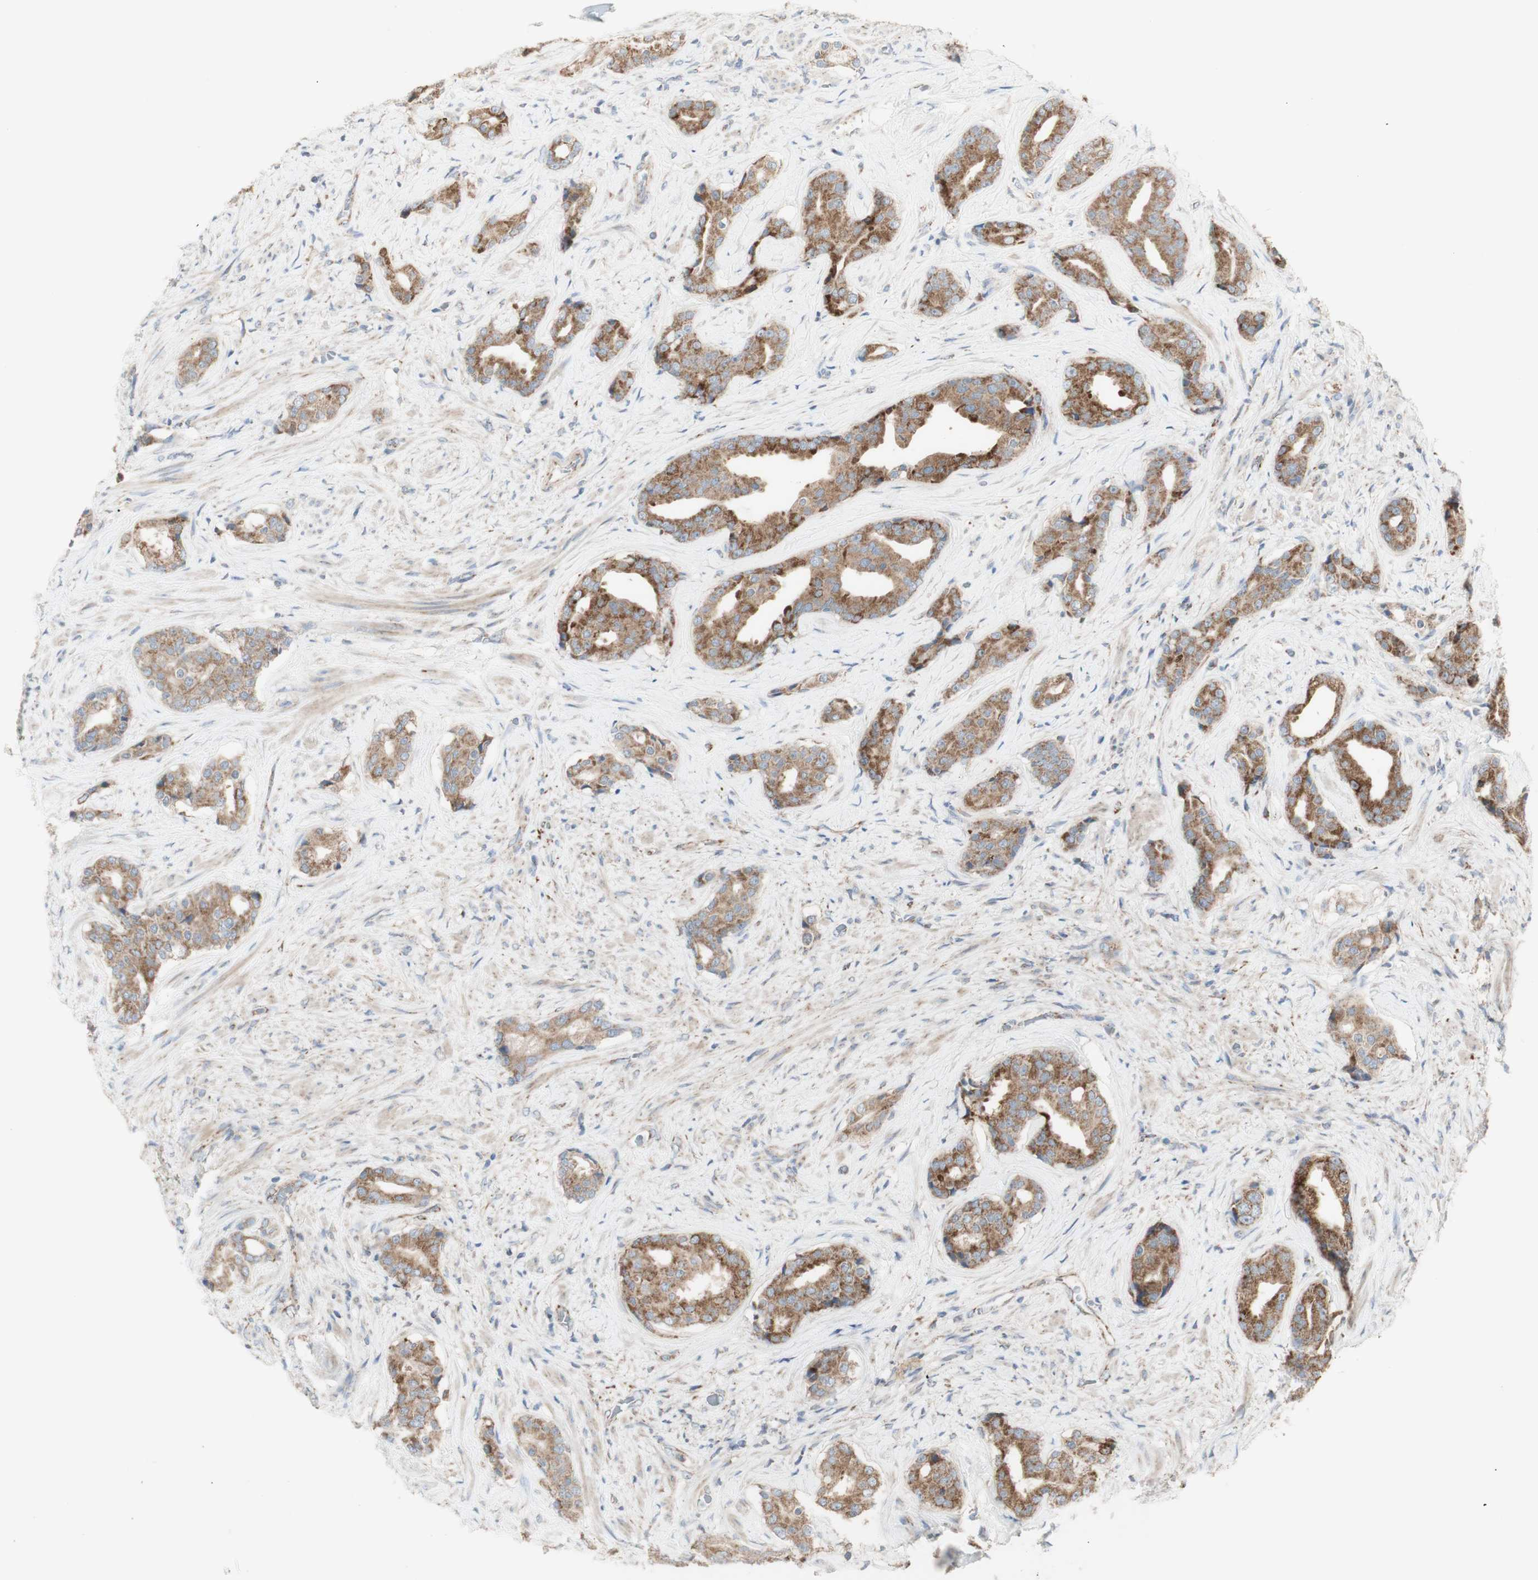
{"staining": {"intensity": "moderate", "quantity": "25%-75%", "location": "cytoplasmic/membranous"}, "tissue": "prostate cancer", "cell_type": "Tumor cells", "image_type": "cancer", "snomed": [{"axis": "morphology", "description": "Adenocarcinoma, High grade"}, {"axis": "topography", "description": "Prostate"}], "caption": "Immunohistochemical staining of prostate cancer (high-grade adenocarcinoma) exhibits moderate cytoplasmic/membranous protein positivity in about 25%-75% of tumor cells.", "gene": "C3orf52", "patient": {"sex": "male", "age": 71}}